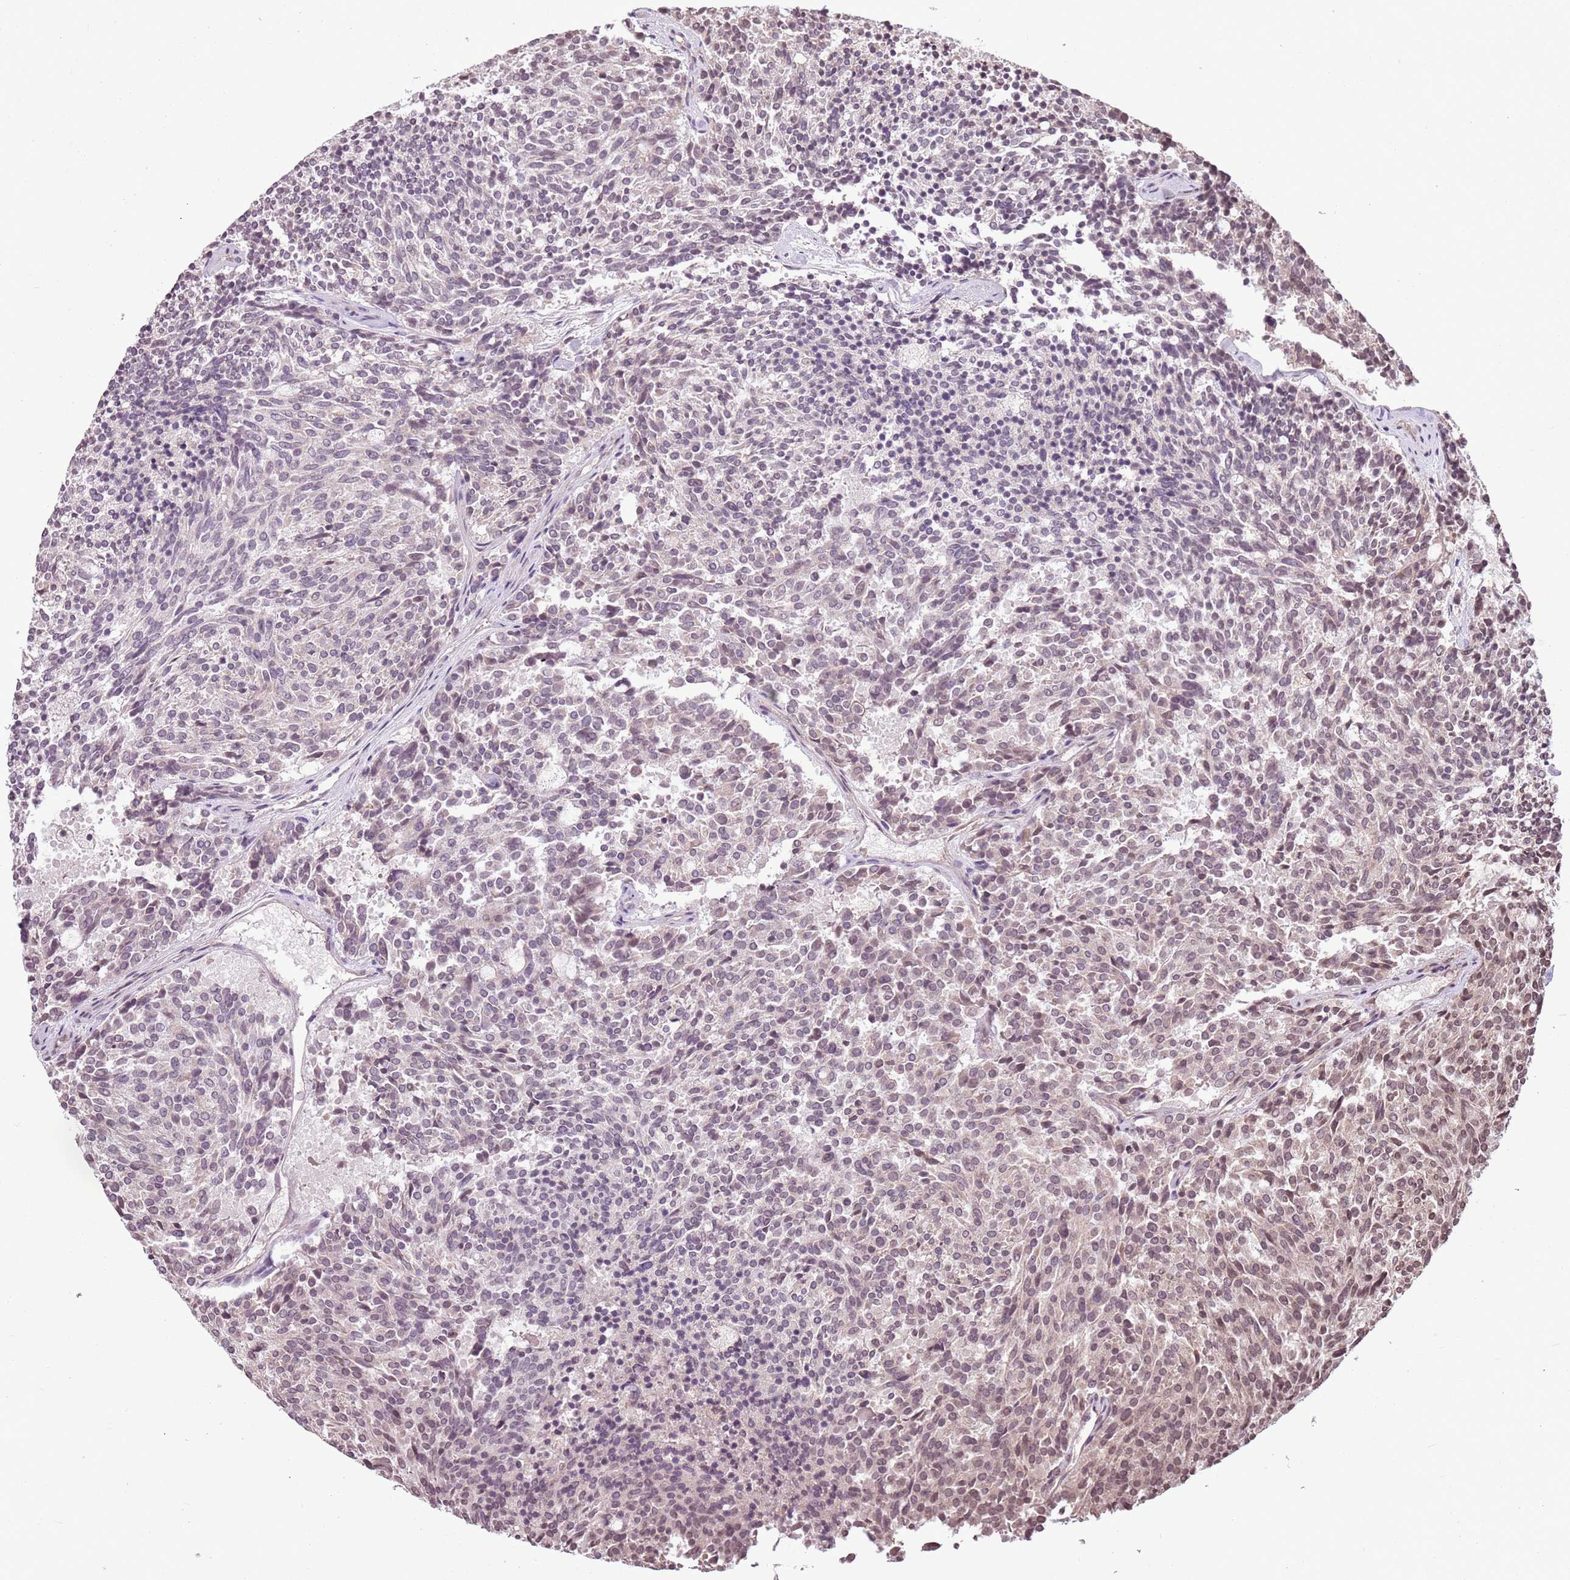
{"staining": {"intensity": "weak", "quantity": "<25%", "location": "nuclear"}, "tissue": "carcinoid", "cell_type": "Tumor cells", "image_type": "cancer", "snomed": [{"axis": "morphology", "description": "Carcinoid, malignant, NOS"}, {"axis": "topography", "description": "Pancreas"}], "caption": "DAB (3,3'-diaminobenzidine) immunohistochemical staining of human carcinoid displays no significant expression in tumor cells. Brightfield microscopy of immunohistochemistry stained with DAB (brown) and hematoxylin (blue), captured at high magnification.", "gene": "CAPN9", "patient": {"sex": "female", "age": 54}}